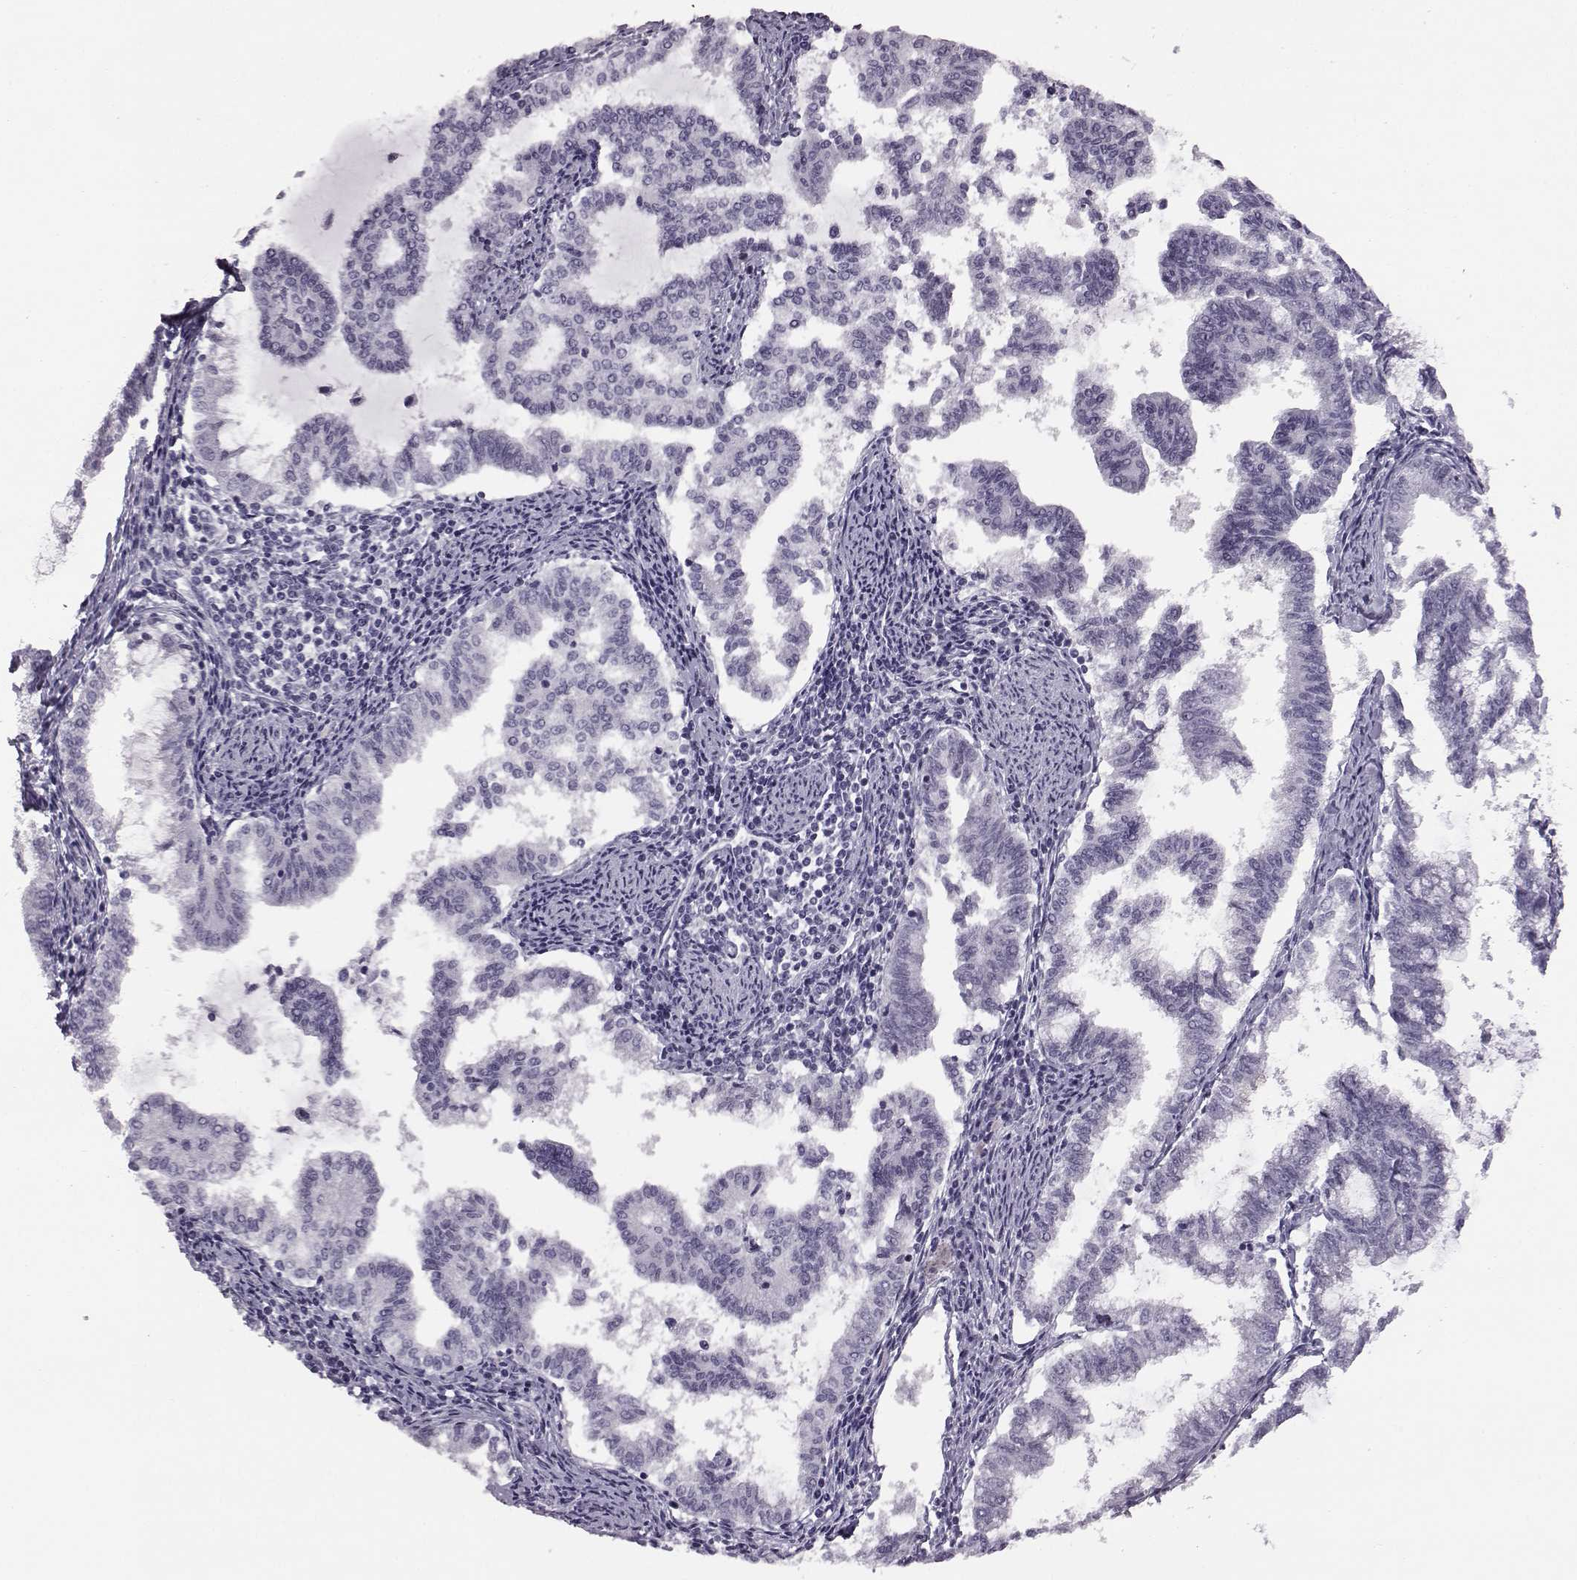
{"staining": {"intensity": "negative", "quantity": "none", "location": "none"}, "tissue": "endometrial cancer", "cell_type": "Tumor cells", "image_type": "cancer", "snomed": [{"axis": "morphology", "description": "Adenocarcinoma, NOS"}, {"axis": "topography", "description": "Endometrium"}], "caption": "The histopathology image exhibits no significant expression in tumor cells of endometrial adenocarcinoma.", "gene": "ADGRG2", "patient": {"sex": "female", "age": 79}}